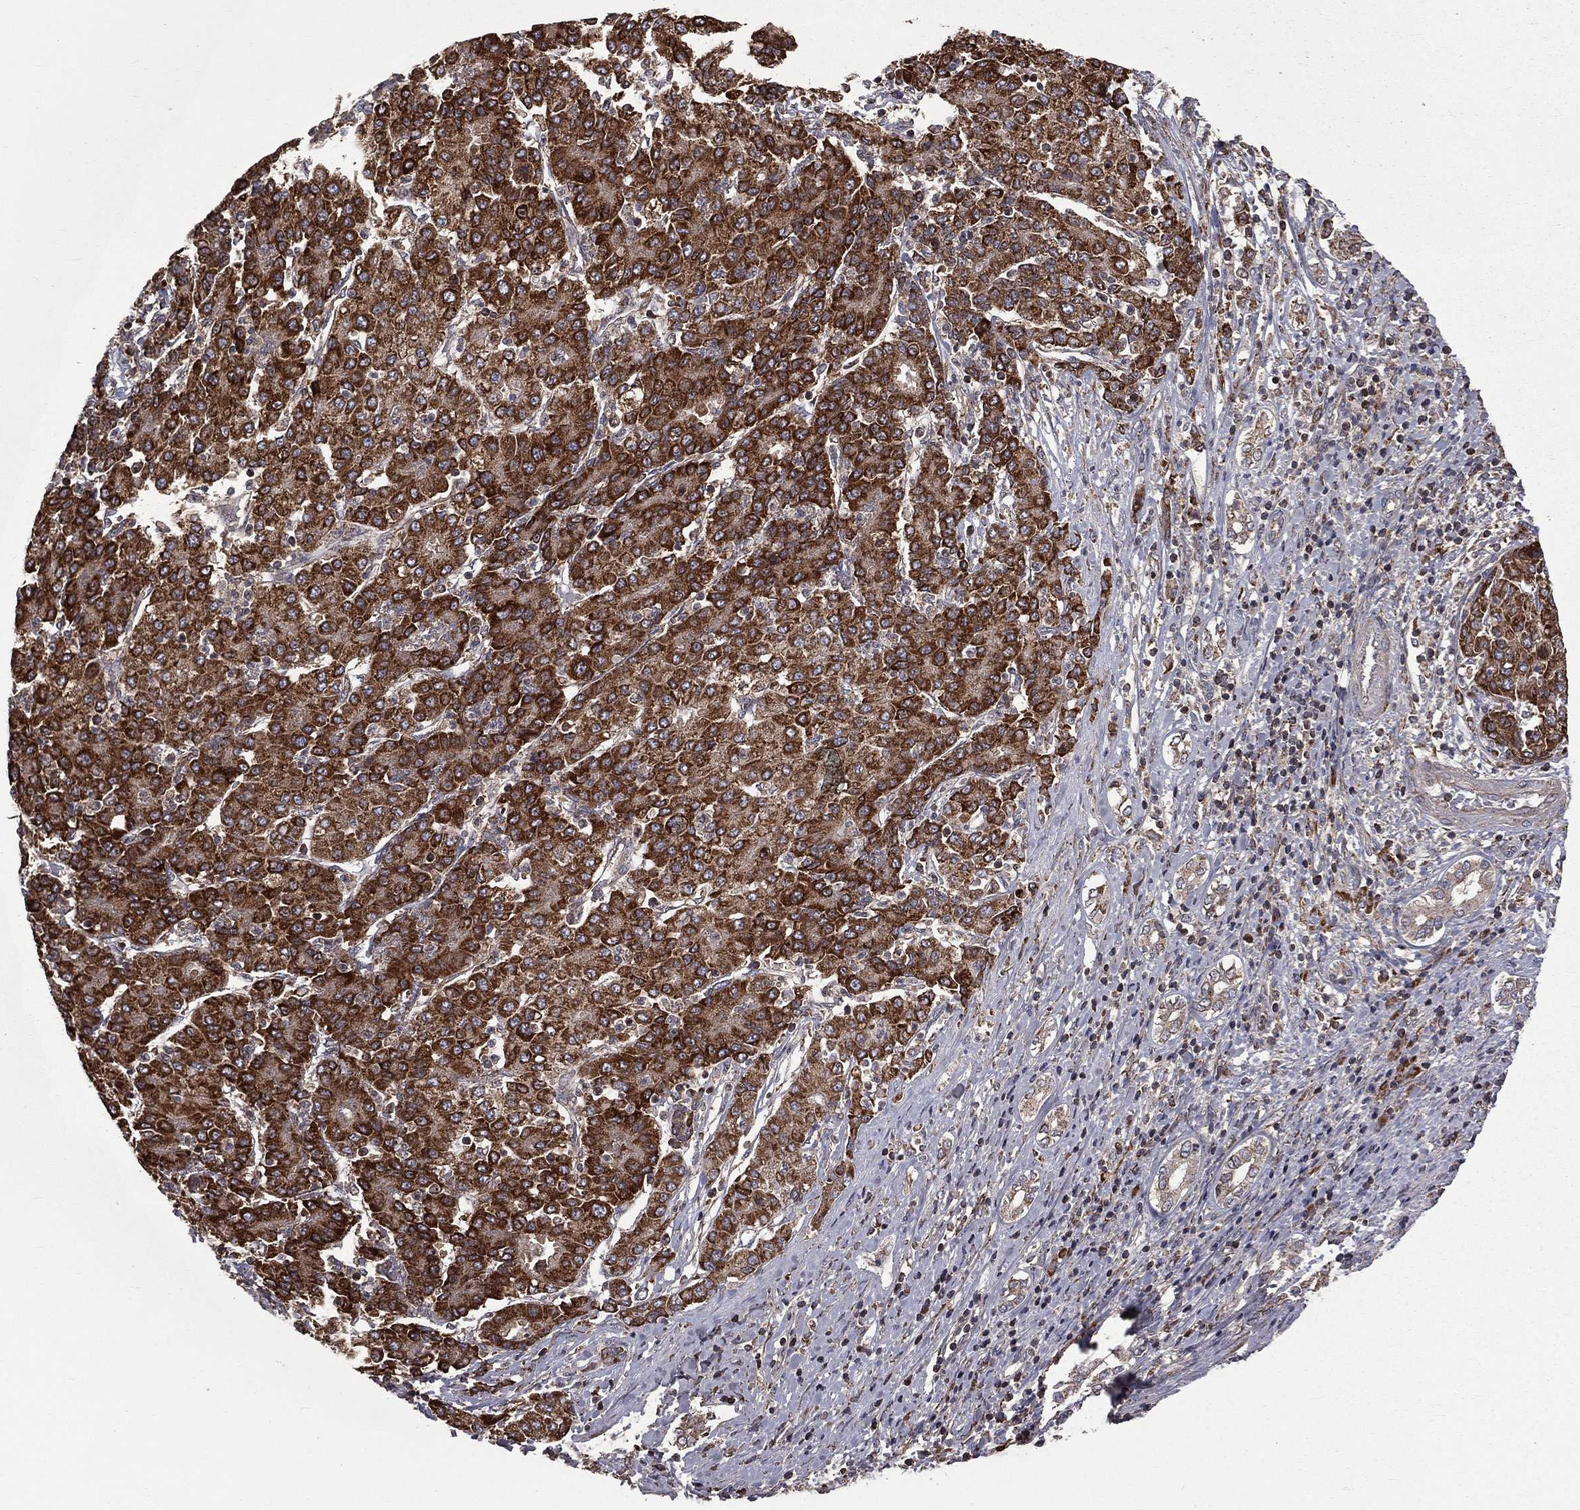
{"staining": {"intensity": "strong", "quantity": ">75%", "location": "cytoplasmic/membranous"}, "tissue": "liver cancer", "cell_type": "Tumor cells", "image_type": "cancer", "snomed": [{"axis": "morphology", "description": "Carcinoma, Hepatocellular, NOS"}, {"axis": "topography", "description": "Liver"}], "caption": "Protein staining by IHC demonstrates strong cytoplasmic/membranous positivity in approximately >75% of tumor cells in liver hepatocellular carcinoma.", "gene": "OLFML1", "patient": {"sex": "male", "age": 65}}